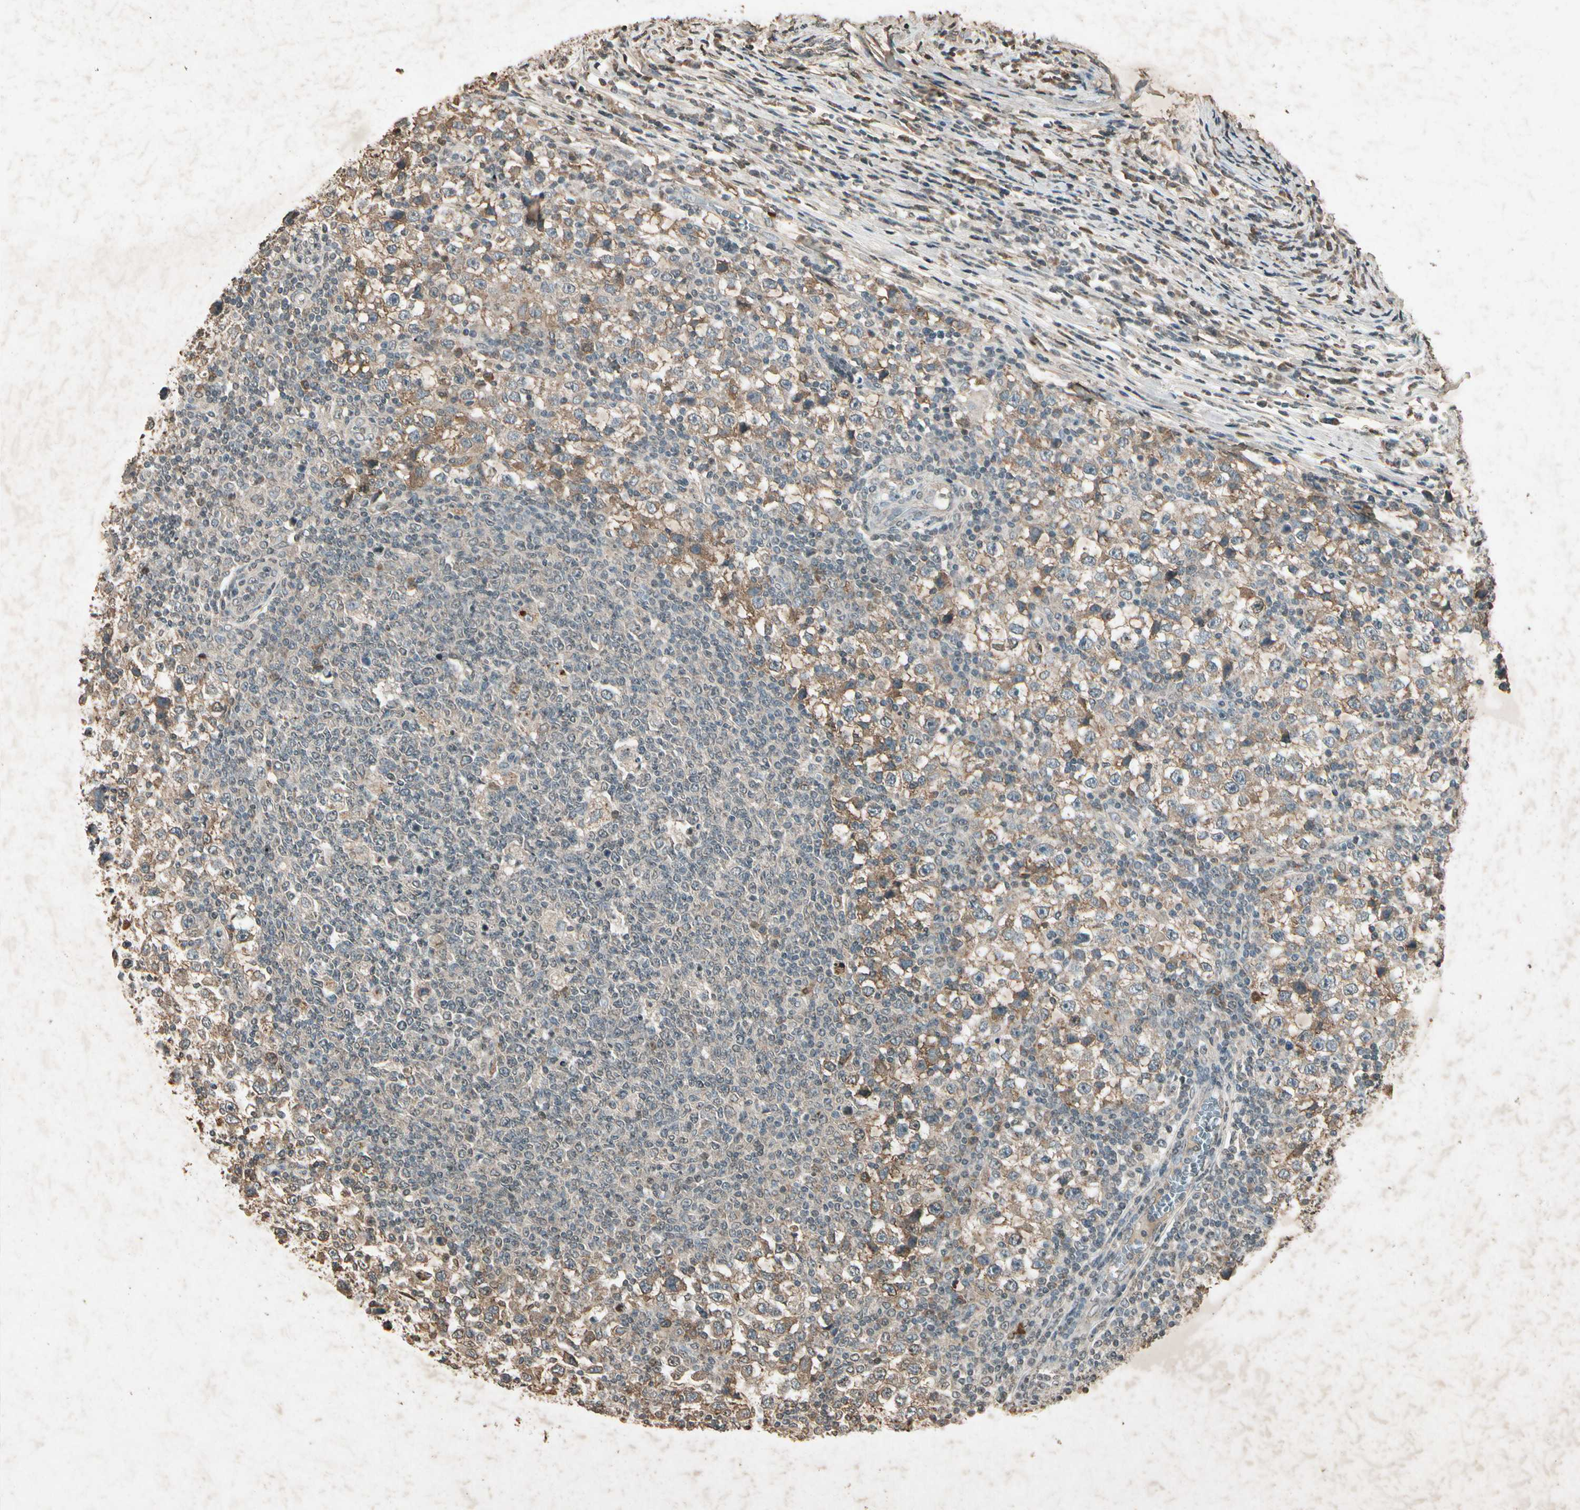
{"staining": {"intensity": "moderate", "quantity": "25%-75%", "location": "cytoplasmic/membranous"}, "tissue": "testis cancer", "cell_type": "Tumor cells", "image_type": "cancer", "snomed": [{"axis": "morphology", "description": "Seminoma, NOS"}, {"axis": "topography", "description": "Testis"}], "caption": "Protein expression by IHC demonstrates moderate cytoplasmic/membranous expression in approximately 25%-75% of tumor cells in seminoma (testis).", "gene": "GC", "patient": {"sex": "male", "age": 65}}